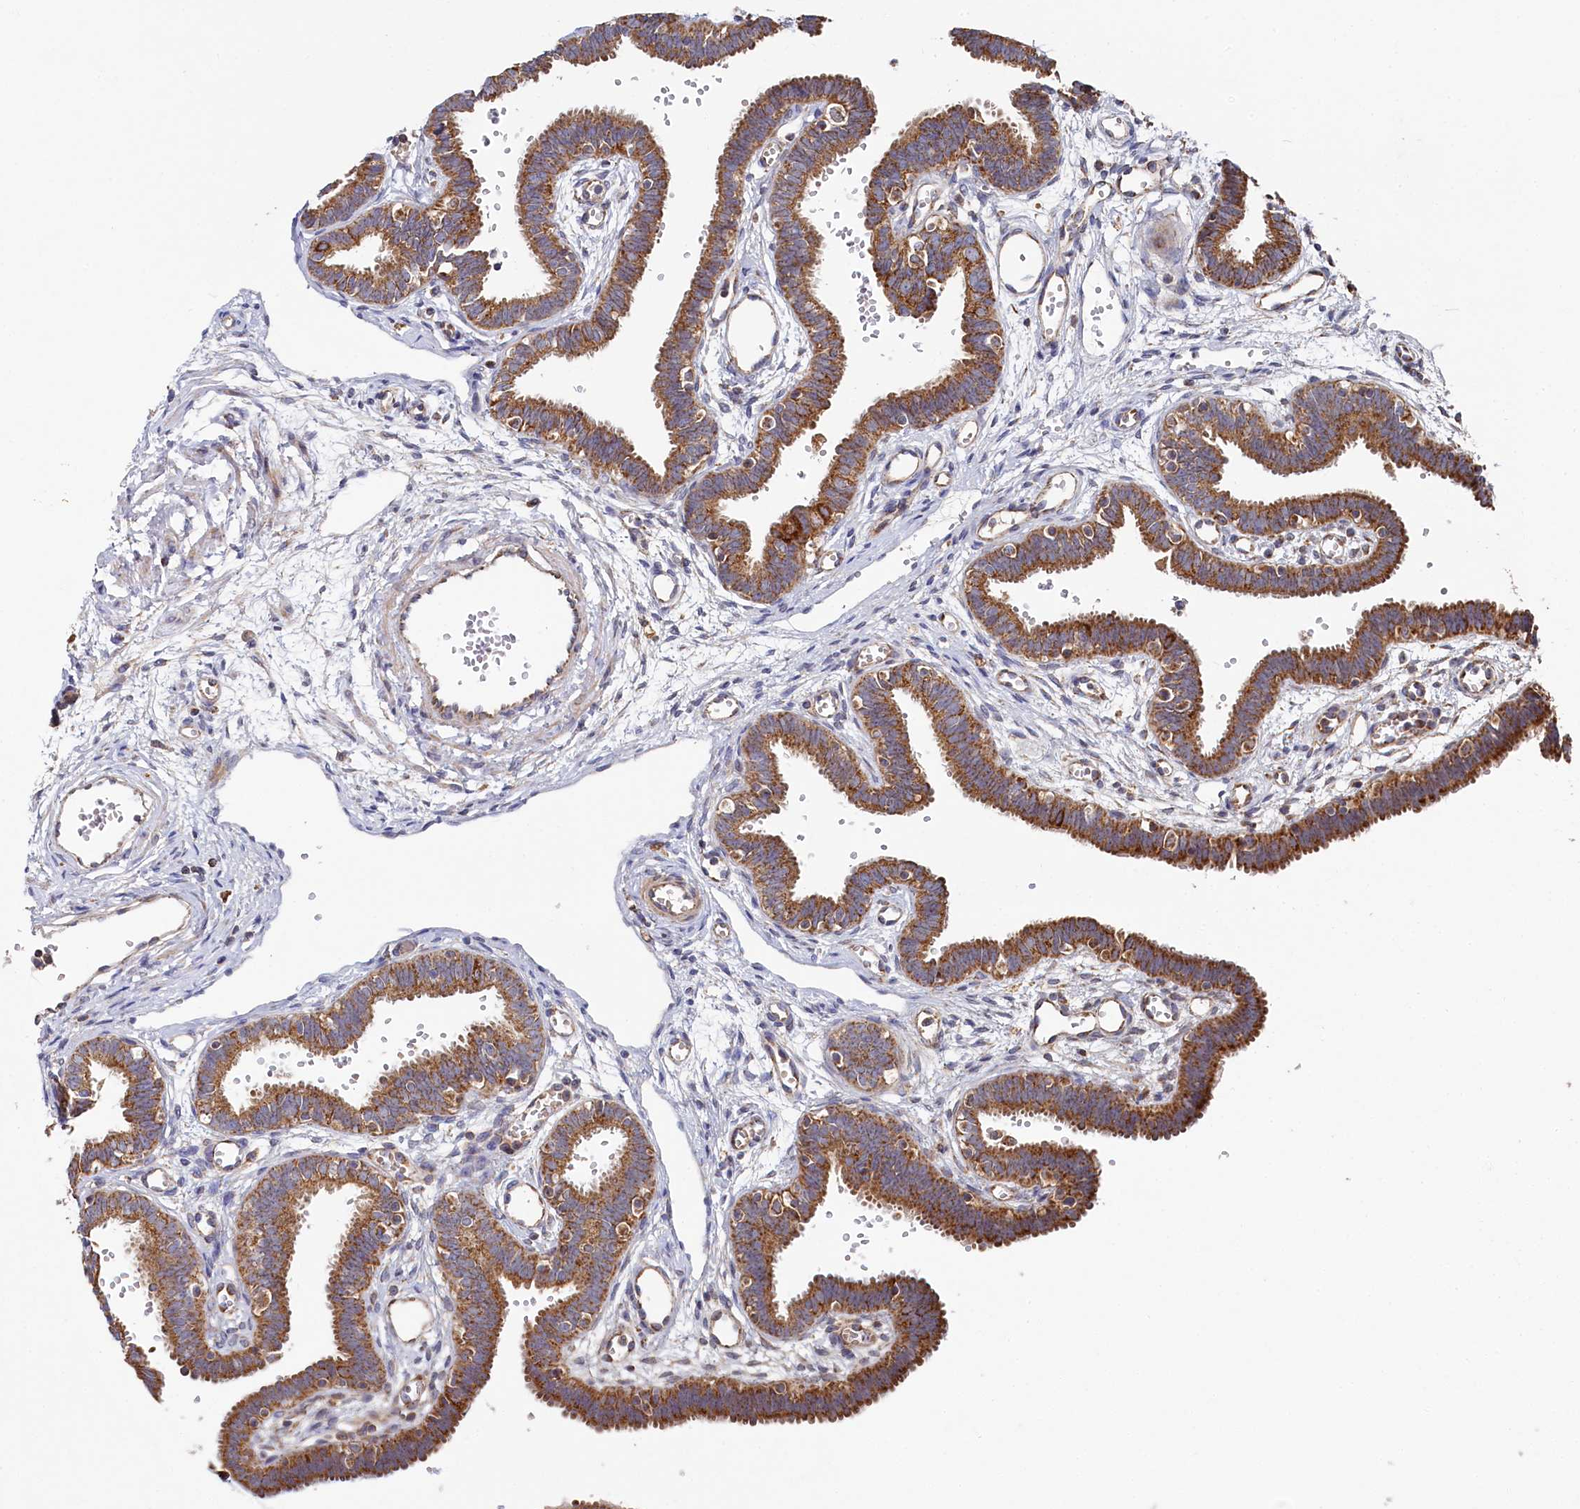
{"staining": {"intensity": "moderate", "quantity": ">75%", "location": "cytoplasmic/membranous"}, "tissue": "fallopian tube", "cell_type": "Glandular cells", "image_type": "normal", "snomed": [{"axis": "morphology", "description": "Normal tissue, NOS"}, {"axis": "topography", "description": "Fallopian tube"}, {"axis": "topography", "description": "Placenta"}], "caption": "The histopathology image displays a brown stain indicating the presence of a protein in the cytoplasmic/membranous of glandular cells in fallopian tube.", "gene": "HAUS2", "patient": {"sex": "female", "age": 32}}